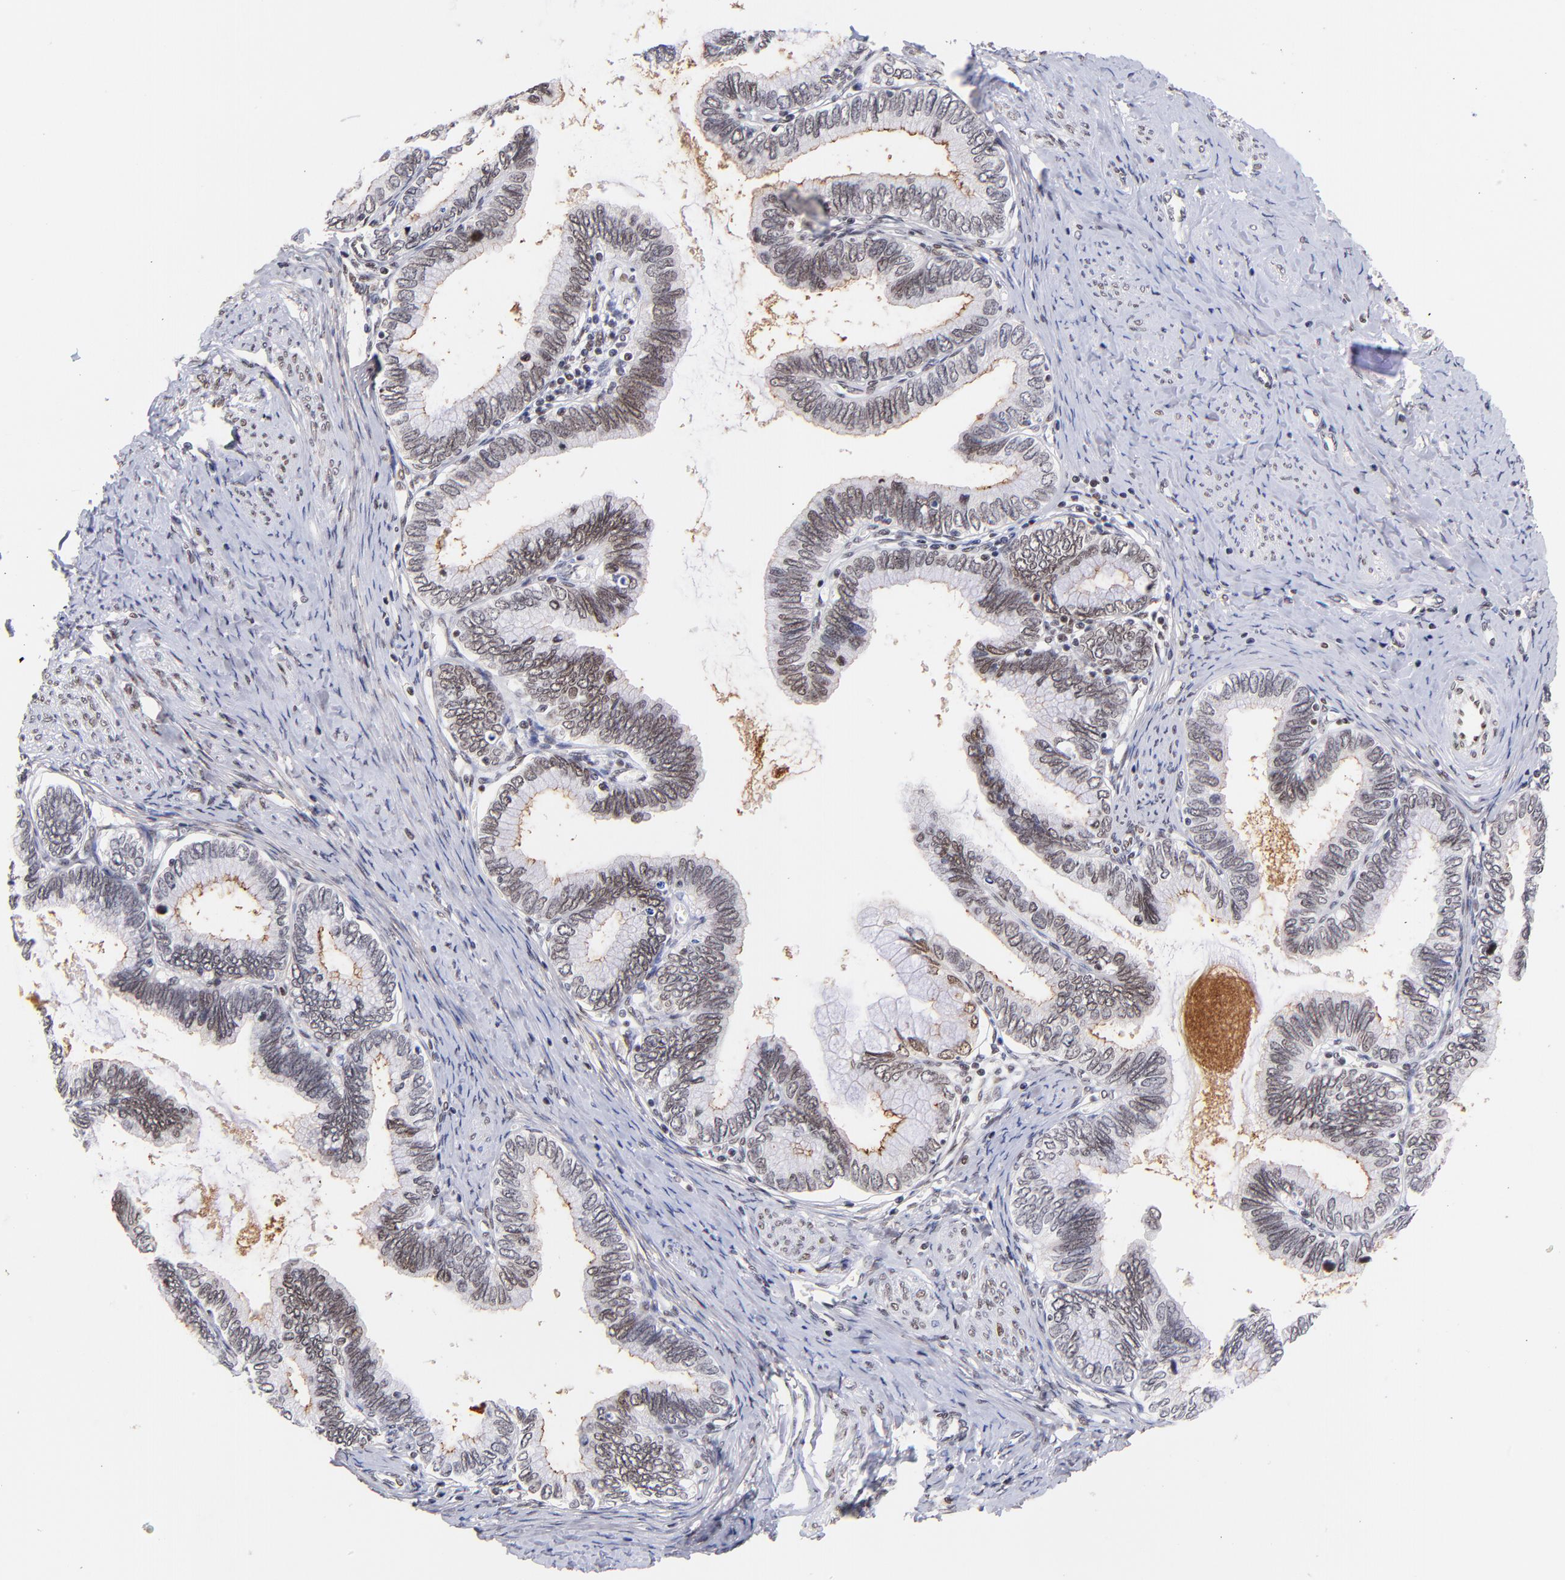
{"staining": {"intensity": "weak", "quantity": ">75%", "location": "nuclear"}, "tissue": "cervical cancer", "cell_type": "Tumor cells", "image_type": "cancer", "snomed": [{"axis": "morphology", "description": "Adenocarcinoma, NOS"}, {"axis": "topography", "description": "Cervix"}], "caption": "A brown stain labels weak nuclear staining of a protein in cervical adenocarcinoma tumor cells.", "gene": "MIDEAS", "patient": {"sex": "female", "age": 49}}